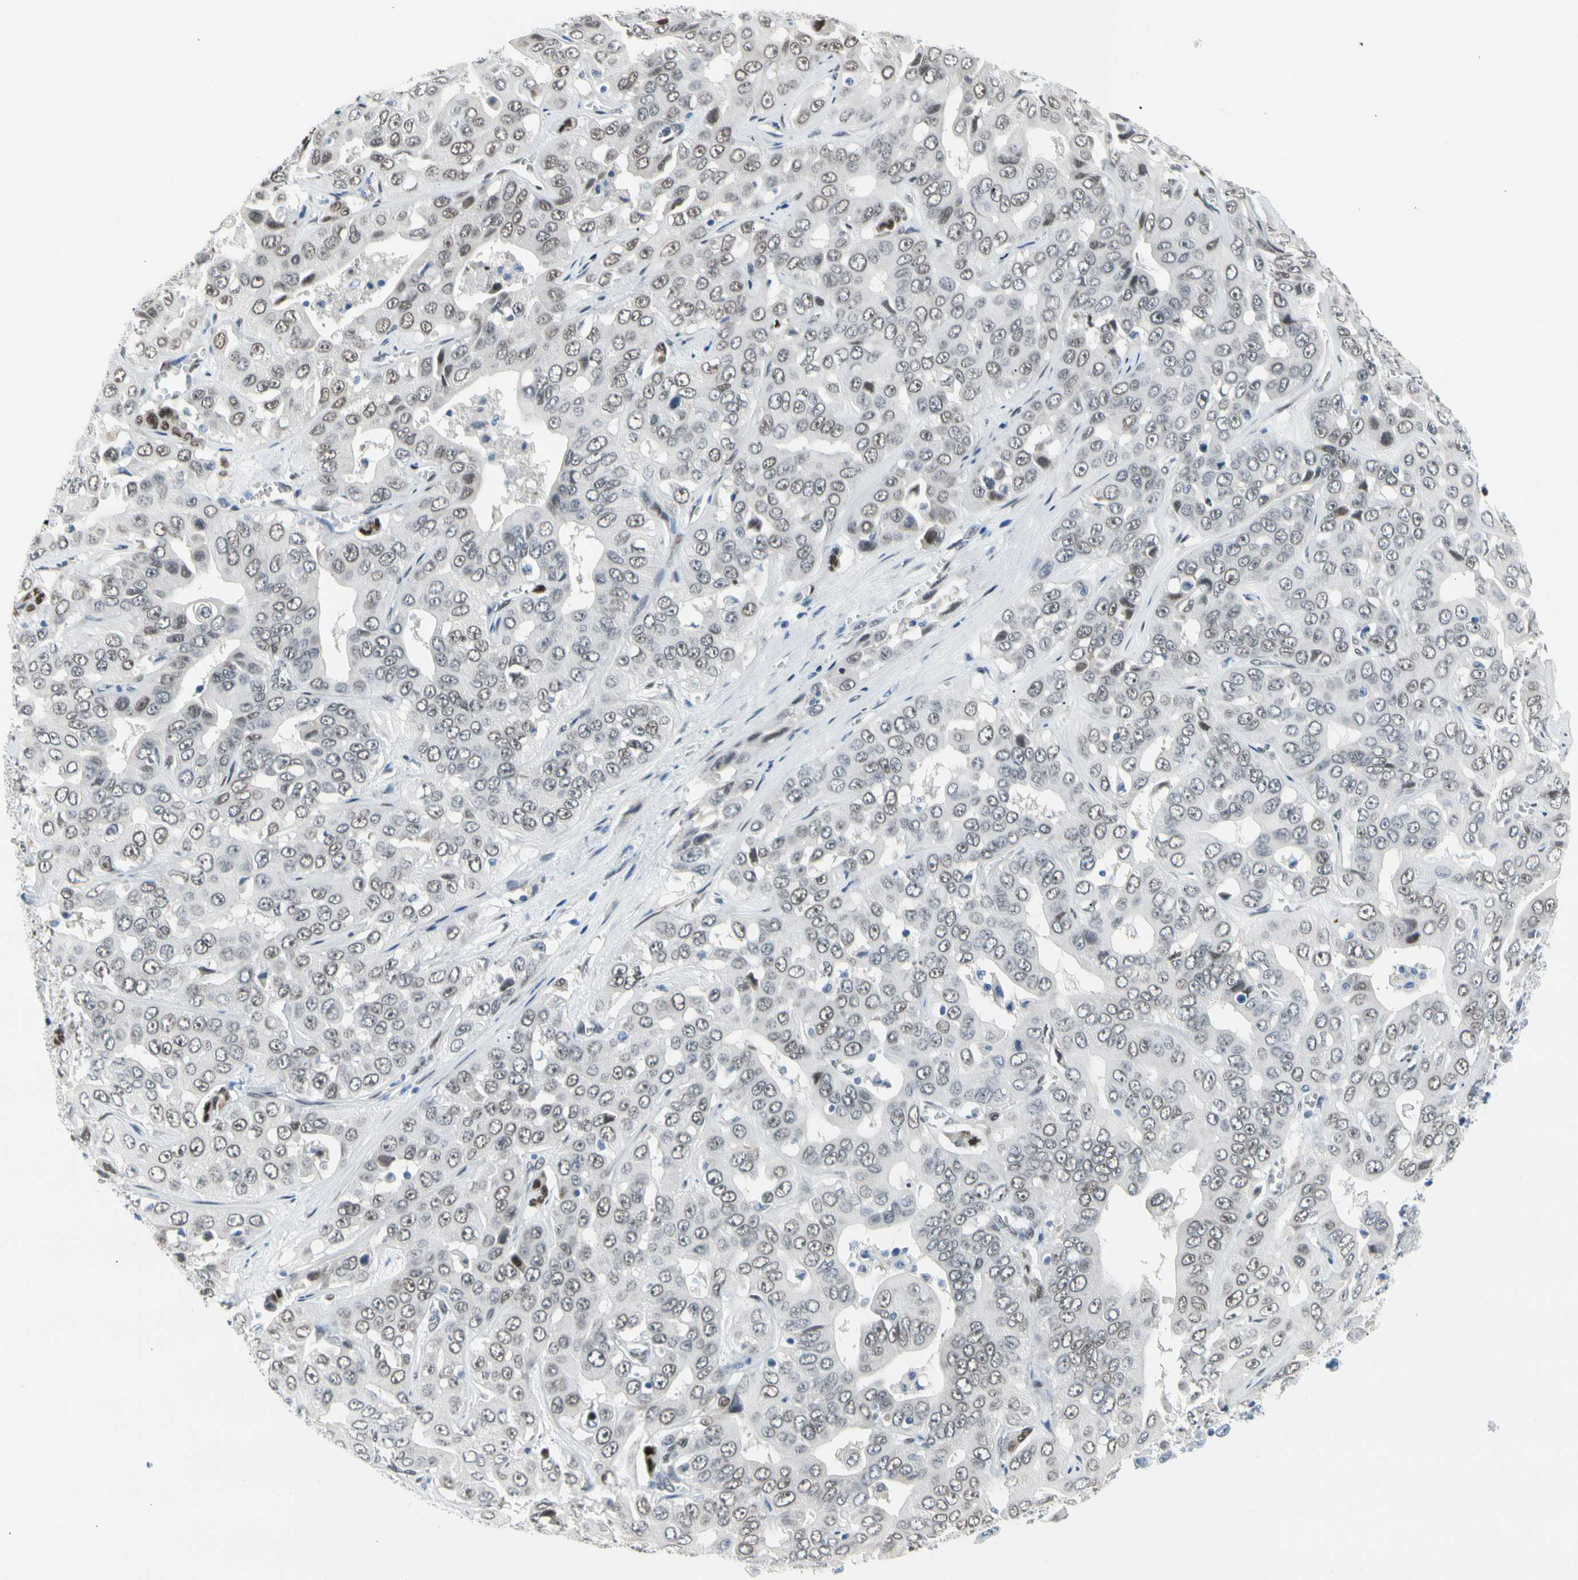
{"staining": {"intensity": "weak", "quantity": ">75%", "location": "nuclear"}, "tissue": "liver cancer", "cell_type": "Tumor cells", "image_type": "cancer", "snomed": [{"axis": "morphology", "description": "Cholangiocarcinoma"}, {"axis": "topography", "description": "Liver"}], "caption": "Immunohistochemistry (DAB) staining of liver cholangiocarcinoma reveals weak nuclear protein staining in about >75% of tumor cells.", "gene": "NFIA", "patient": {"sex": "female", "age": 52}}